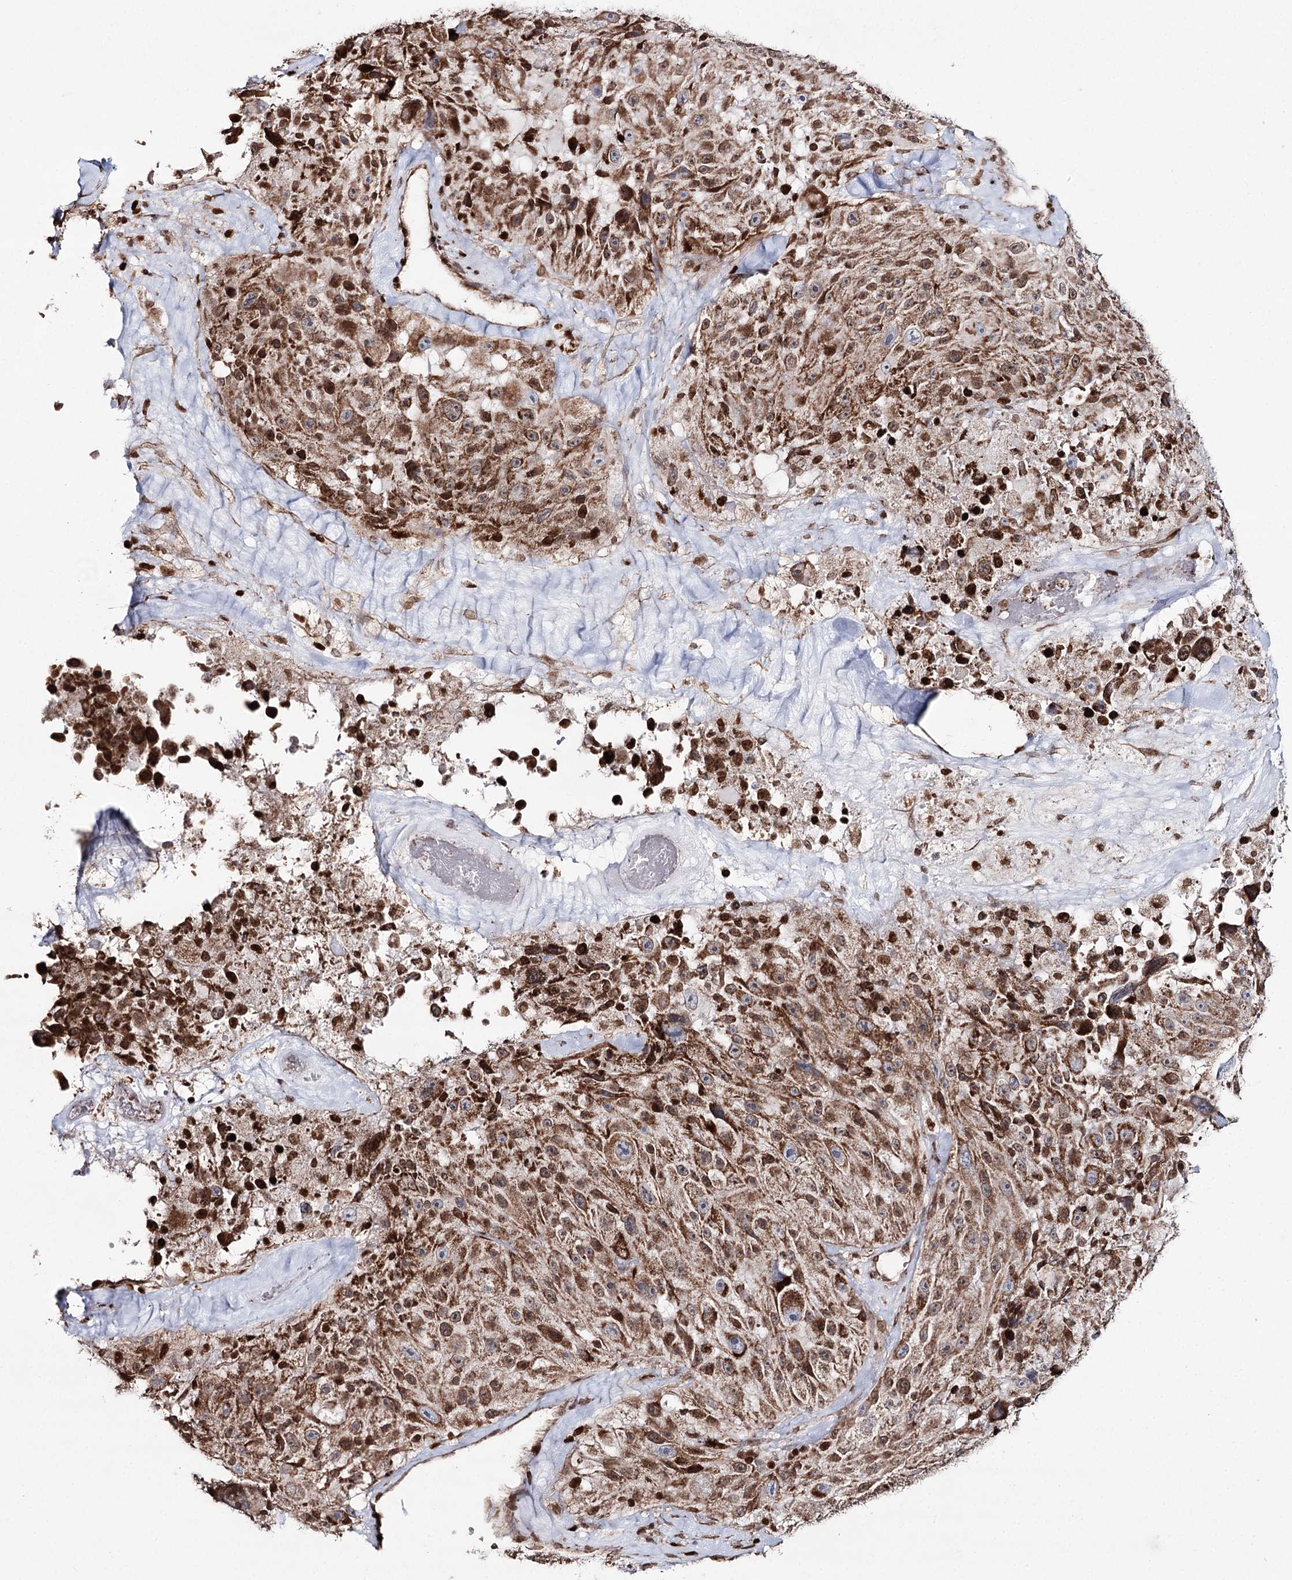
{"staining": {"intensity": "moderate", "quantity": ">75%", "location": "cytoplasmic/membranous,nuclear"}, "tissue": "melanoma", "cell_type": "Tumor cells", "image_type": "cancer", "snomed": [{"axis": "morphology", "description": "Malignant melanoma, Metastatic site"}, {"axis": "topography", "description": "Lymph node"}], "caption": "Melanoma tissue shows moderate cytoplasmic/membranous and nuclear expression in approximately >75% of tumor cells, visualized by immunohistochemistry.", "gene": "PDHX", "patient": {"sex": "male", "age": 62}}